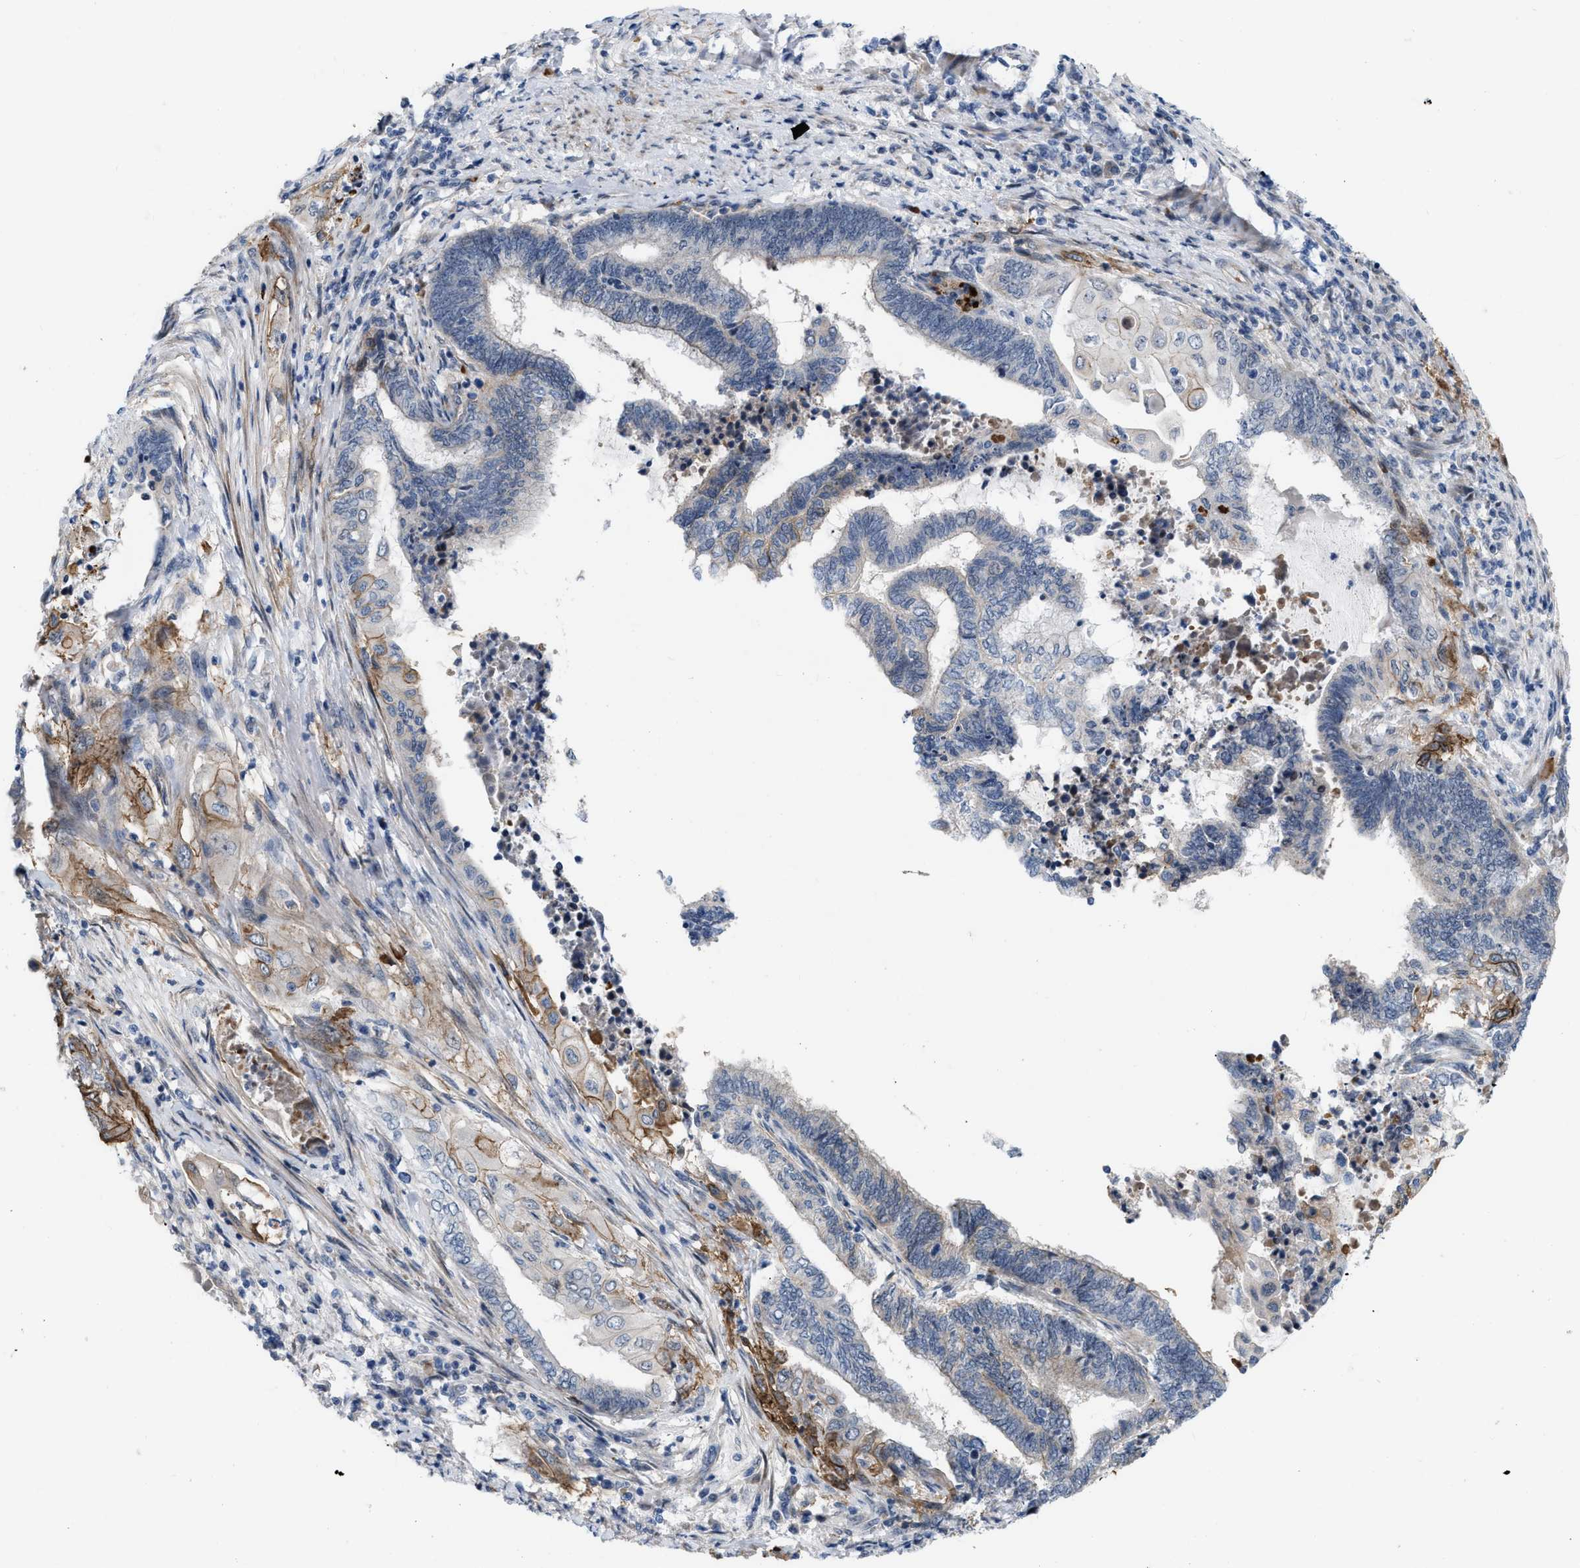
{"staining": {"intensity": "moderate", "quantity": "<25%", "location": "cytoplasmic/membranous"}, "tissue": "endometrial cancer", "cell_type": "Tumor cells", "image_type": "cancer", "snomed": [{"axis": "morphology", "description": "Adenocarcinoma, NOS"}, {"axis": "topography", "description": "Uterus"}, {"axis": "topography", "description": "Endometrium"}], "caption": "DAB (3,3'-diaminobenzidine) immunohistochemical staining of adenocarcinoma (endometrial) demonstrates moderate cytoplasmic/membranous protein positivity in about <25% of tumor cells.", "gene": "POLR1F", "patient": {"sex": "female", "age": 70}}